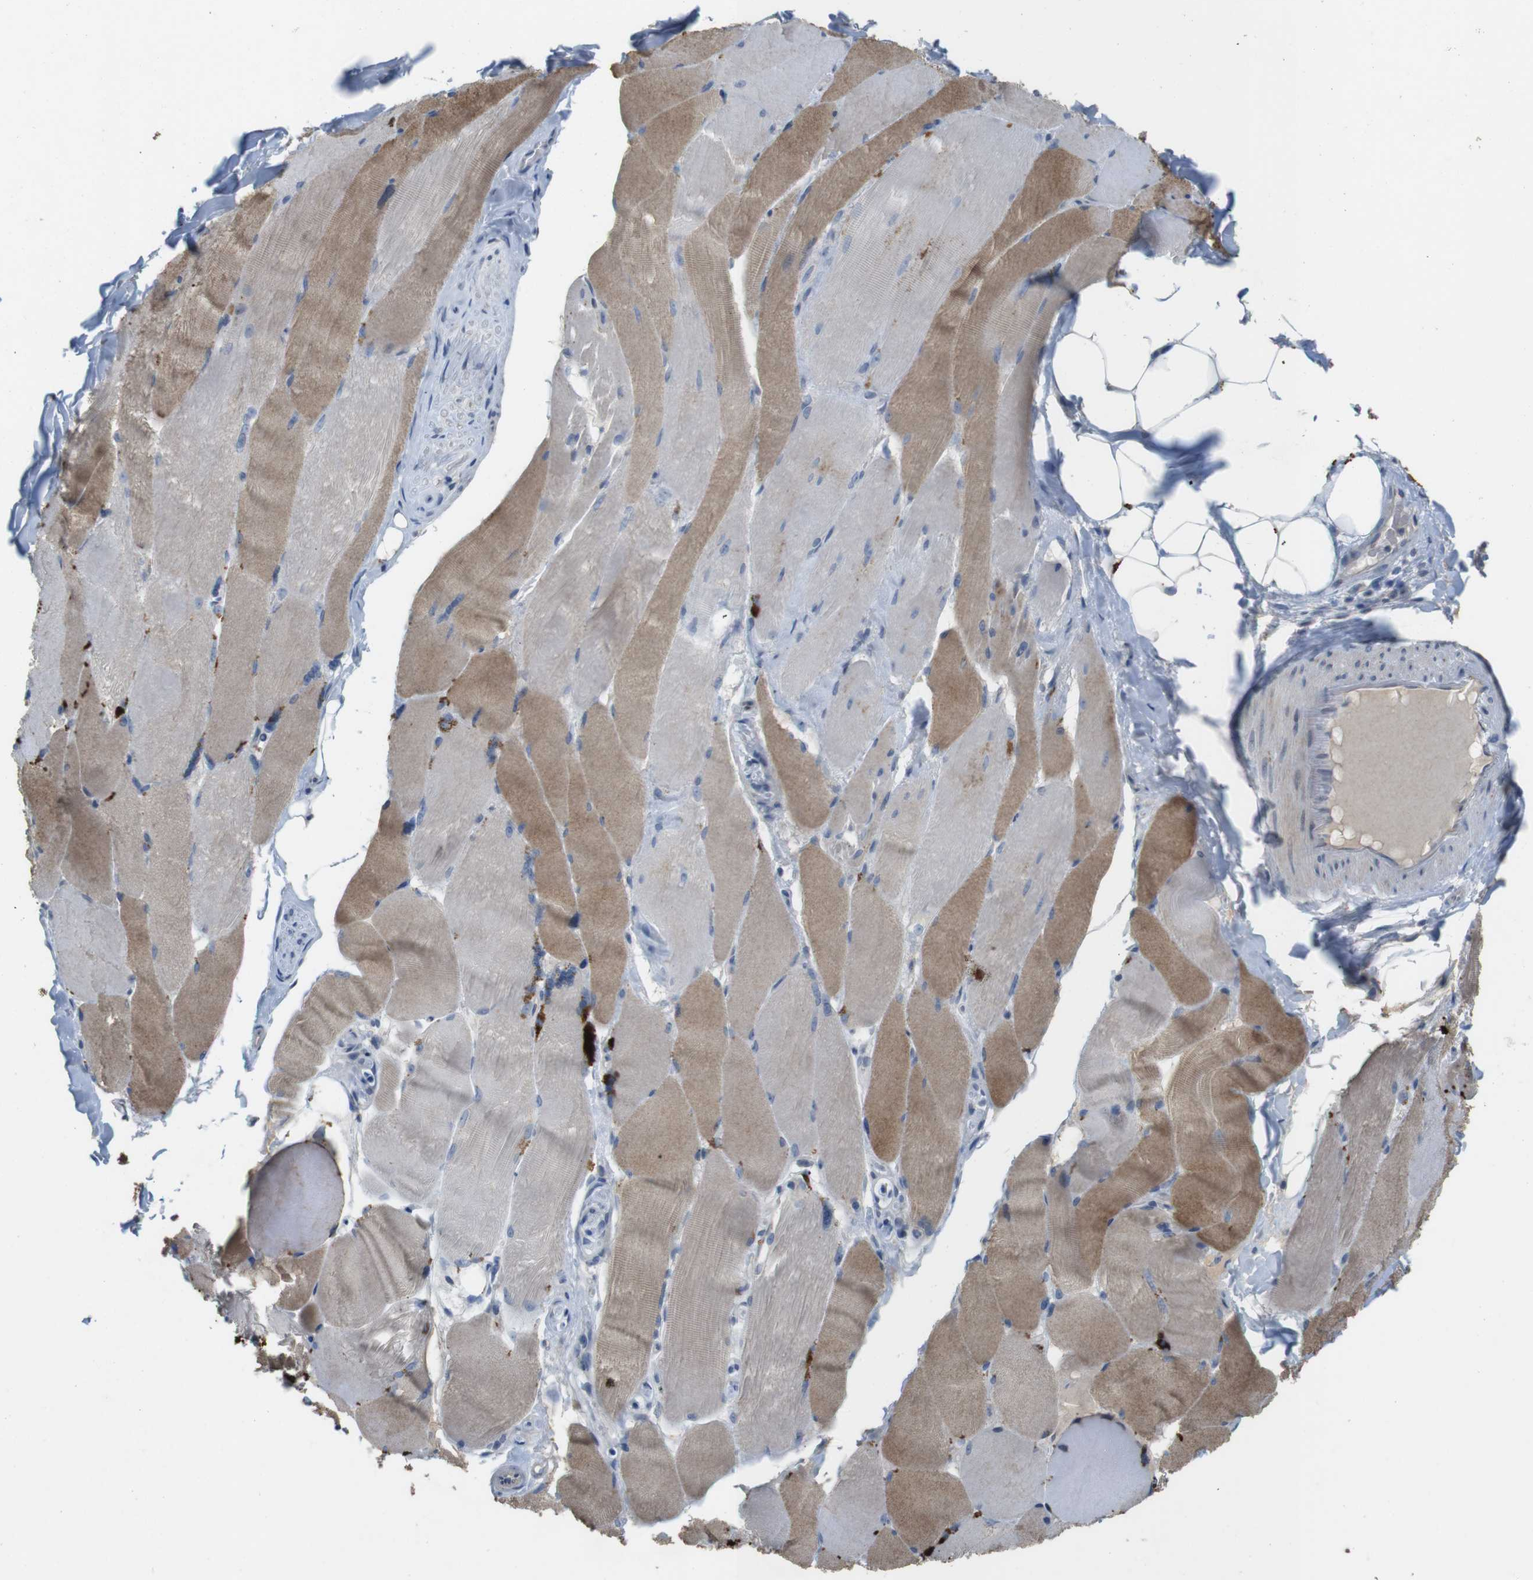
{"staining": {"intensity": "moderate", "quantity": ">75%", "location": "cytoplasmic/membranous"}, "tissue": "skeletal muscle", "cell_type": "Myocytes", "image_type": "normal", "snomed": [{"axis": "morphology", "description": "Normal tissue, NOS"}, {"axis": "topography", "description": "Skin"}, {"axis": "topography", "description": "Skeletal muscle"}], "caption": "IHC of normal human skeletal muscle shows medium levels of moderate cytoplasmic/membranous positivity in about >75% of myocytes. The protein is shown in brown color, while the nuclei are stained blue.", "gene": "TSPAN14", "patient": {"sex": "male", "age": 83}}